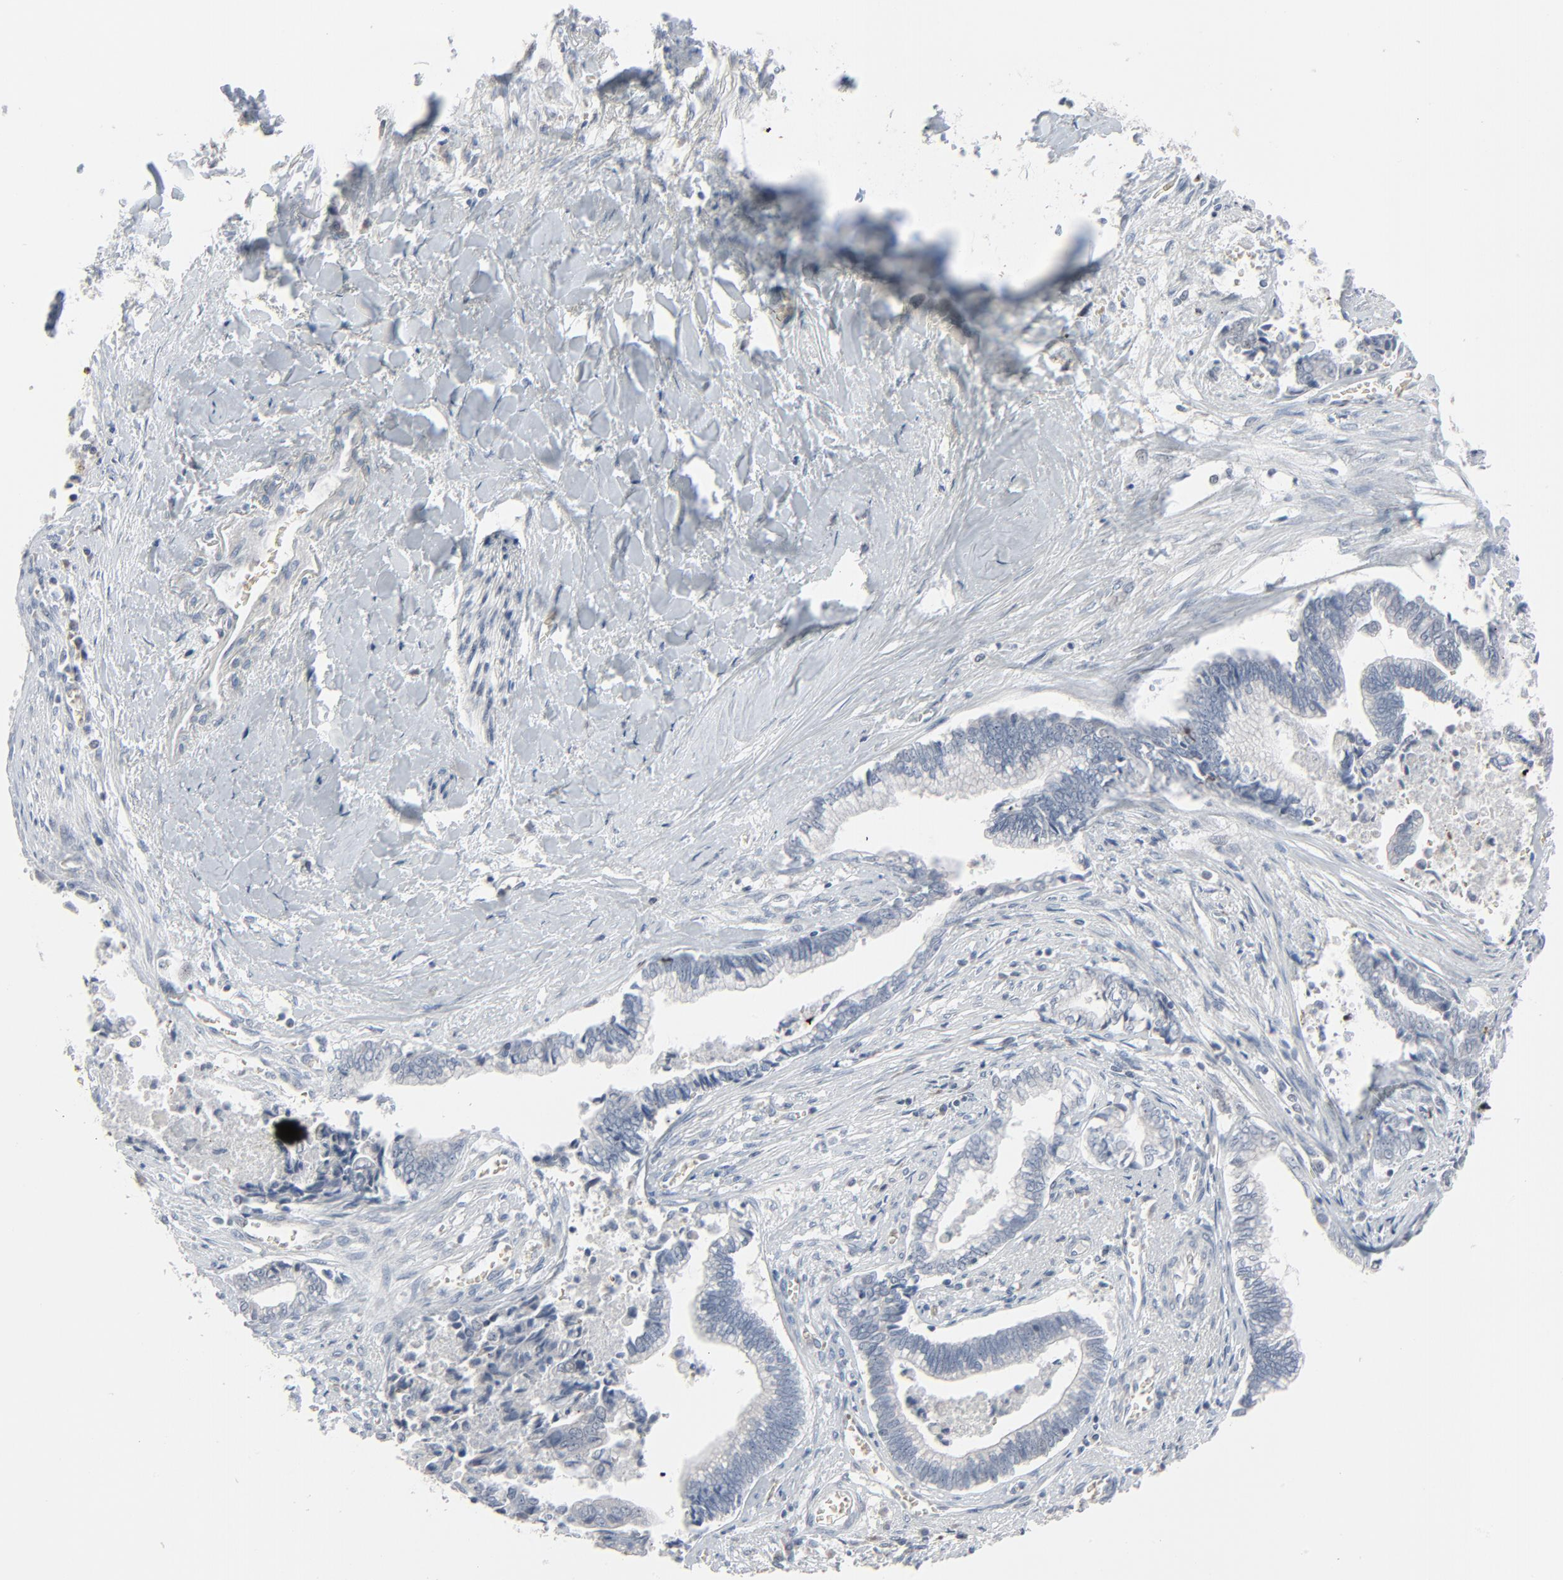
{"staining": {"intensity": "negative", "quantity": "none", "location": "none"}, "tissue": "liver cancer", "cell_type": "Tumor cells", "image_type": "cancer", "snomed": [{"axis": "morphology", "description": "Cholangiocarcinoma"}, {"axis": "topography", "description": "Liver"}], "caption": "This is an immunohistochemistry (IHC) image of liver cholangiocarcinoma. There is no staining in tumor cells.", "gene": "SAGE1", "patient": {"sex": "male", "age": 57}}